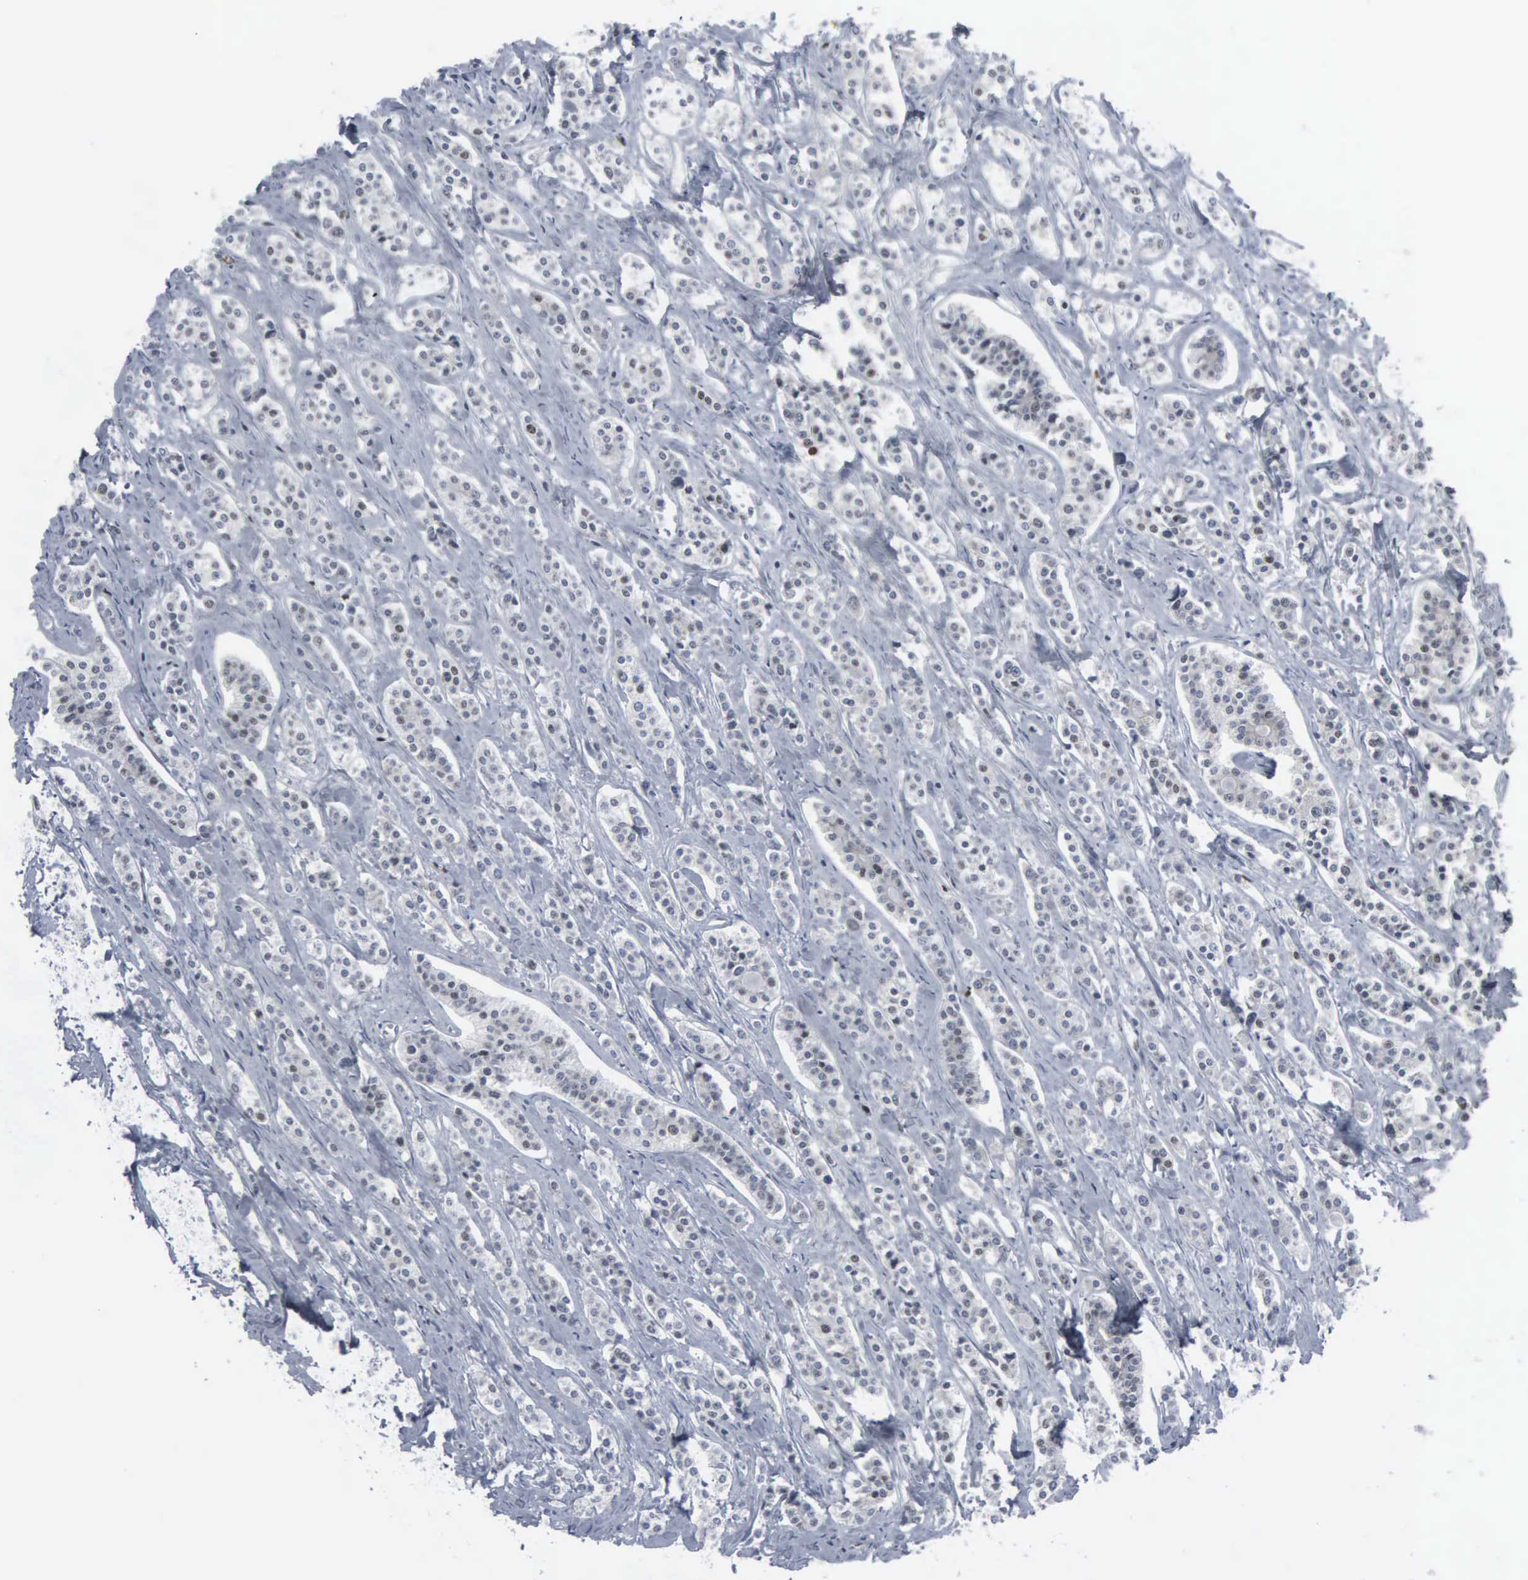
{"staining": {"intensity": "weak", "quantity": "<25%", "location": "nuclear"}, "tissue": "carcinoid", "cell_type": "Tumor cells", "image_type": "cancer", "snomed": [{"axis": "morphology", "description": "Carcinoid, malignant, NOS"}, {"axis": "topography", "description": "Small intestine"}], "caption": "This micrograph is of malignant carcinoid stained with immunohistochemistry (IHC) to label a protein in brown with the nuclei are counter-stained blue. There is no positivity in tumor cells. (Brightfield microscopy of DAB (3,3'-diaminobenzidine) immunohistochemistry (IHC) at high magnification).", "gene": "CCND3", "patient": {"sex": "male", "age": 63}}